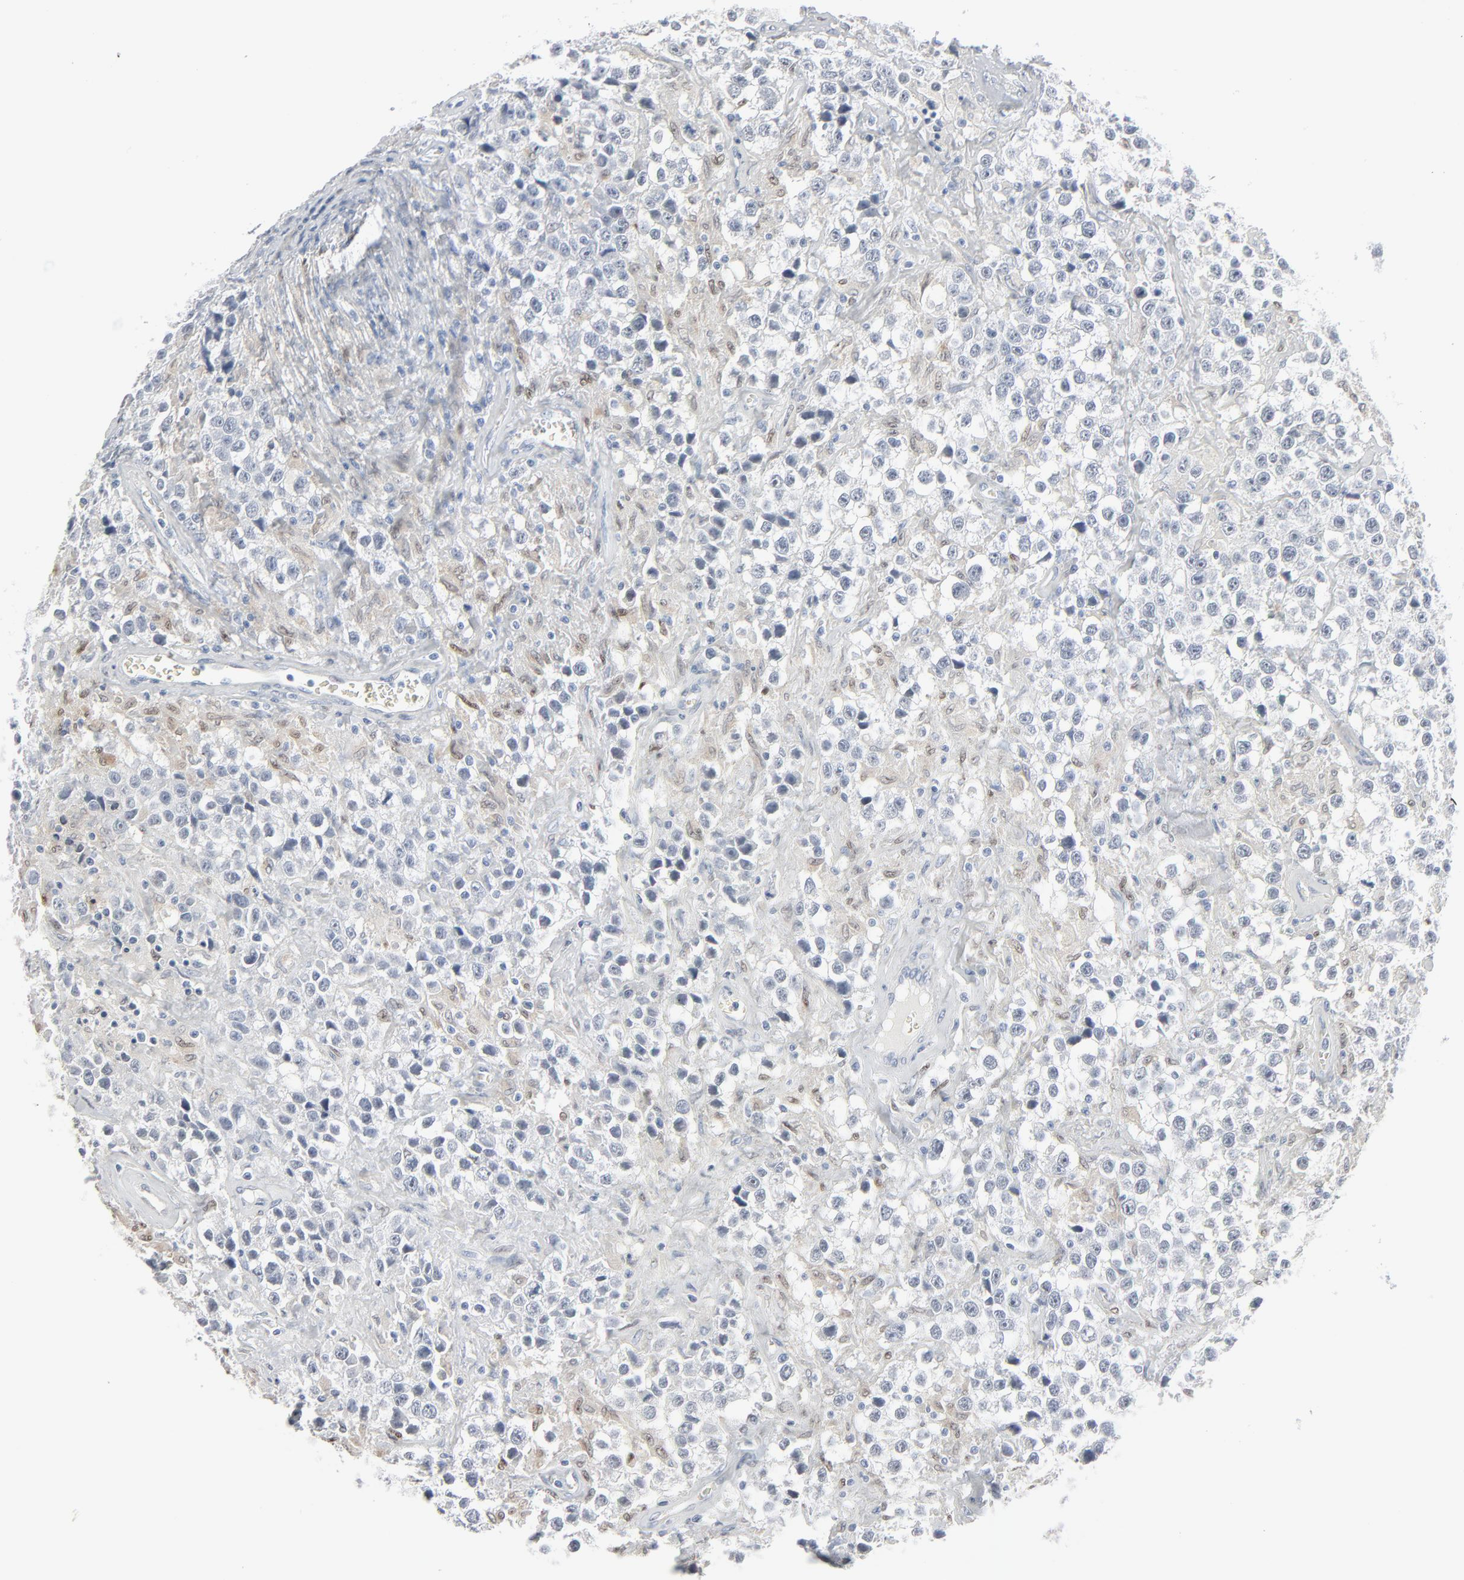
{"staining": {"intensity": "moderate", "quantity": "<25%", "location": "nuclear"}, "tissue": "testis cancer", "cell_type": "Tumor cells", "image_type": "cancer", "snomed": [{"axis": "morphology", "description": "Carcinoma, Embryonal, NOS"}, {"axis": "topography", "description": "Testis"}], "caption": "Testis cancer (embryonal carcinoma) was stained to show a protein in brown. There is low levels of moderate nuclear staining in about <25% of tumor cells. Ihc stains the protein in brown and the nuclei are stained blue.", "gene": "MITF", "patient": {"sex": "male", "age": 28}}